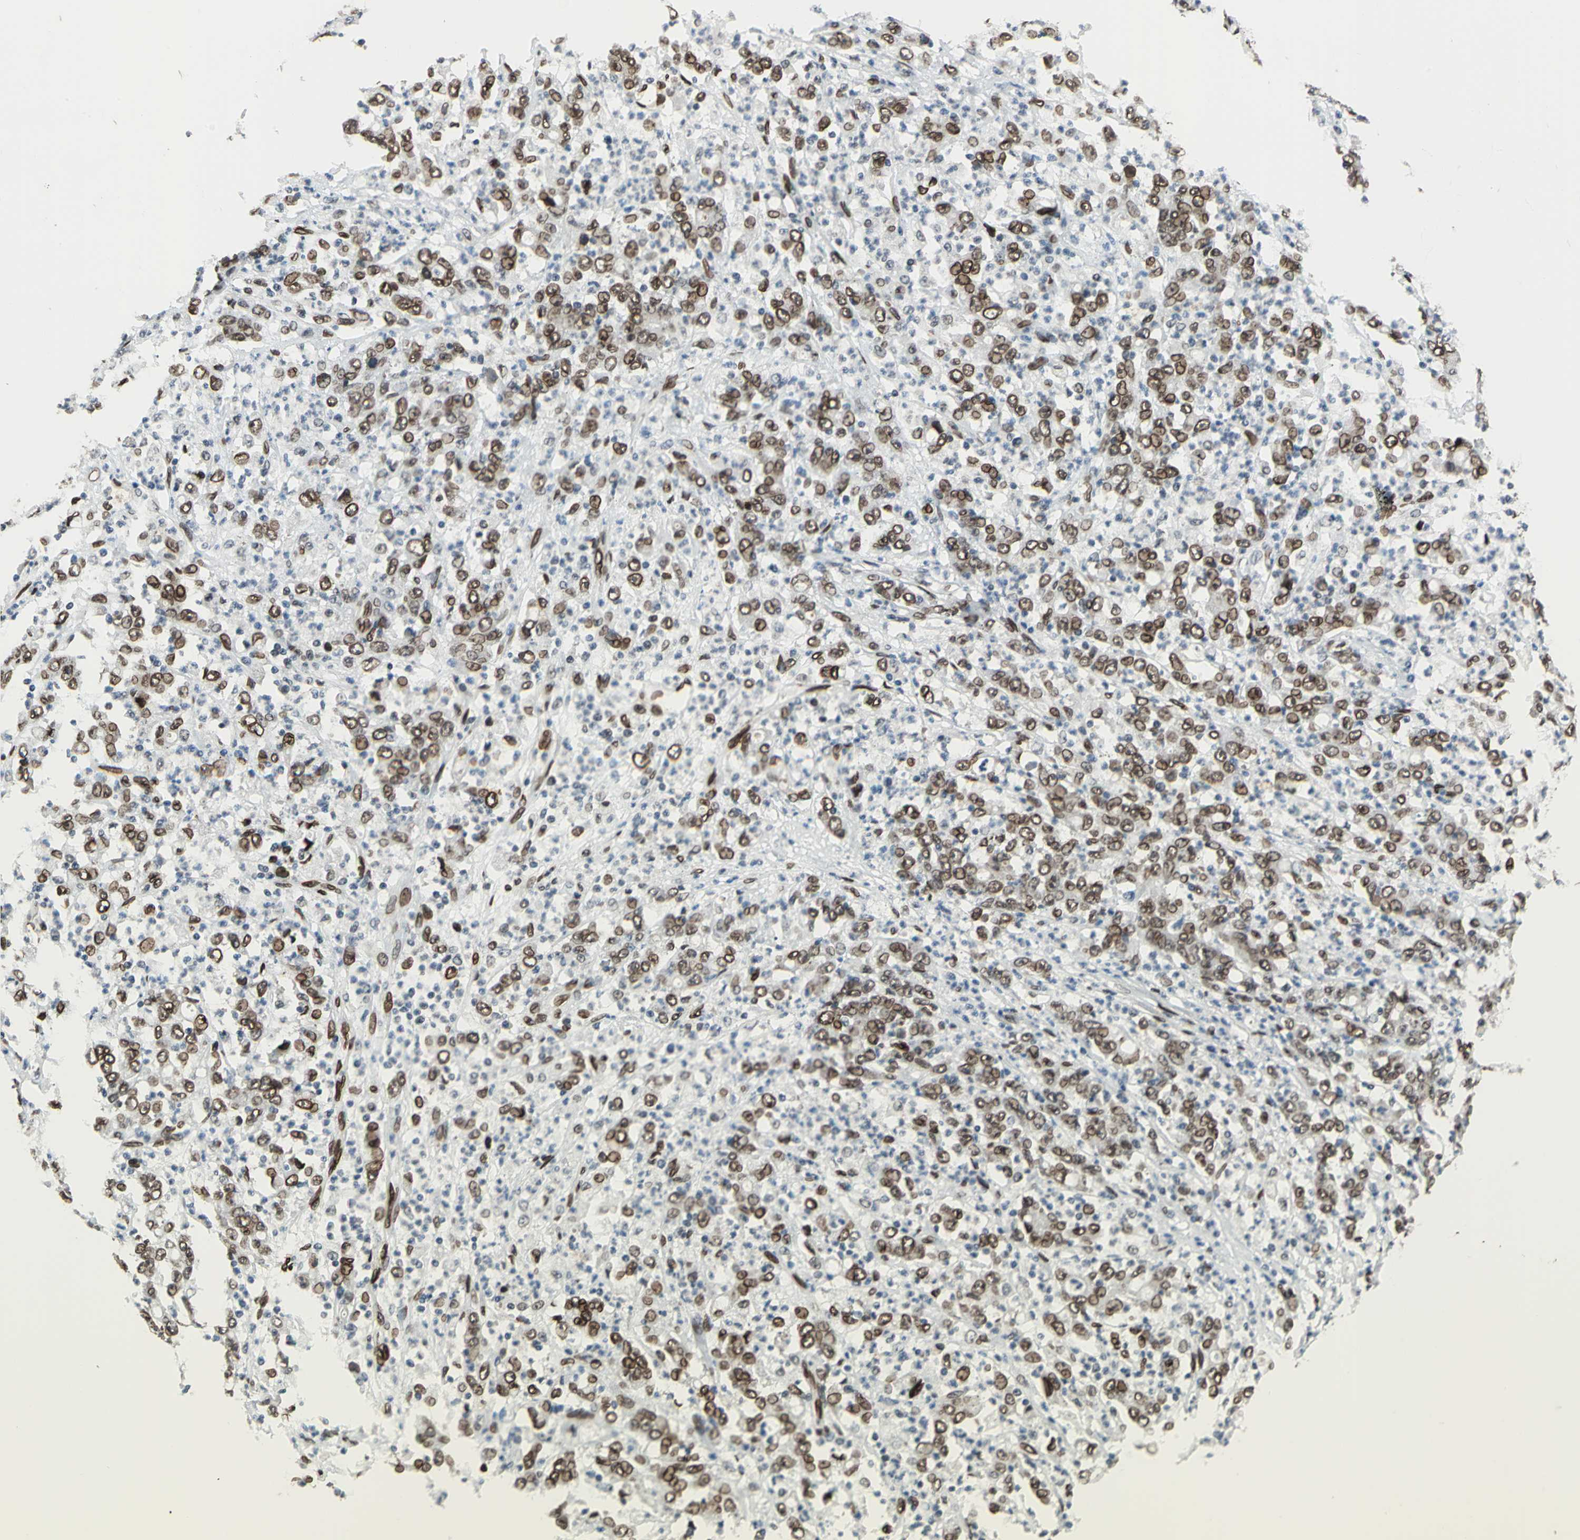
{"staining": {"intensity": "strong", "quantity": ">75%", "location": "cytoplasmic/membranous,nuclear"}, "tissue": "stomach cancer", "cell_type": "Tumor cells", "image_type": "cancer", "snomed": [{"axis": "morphology", "description": "Adenocarcinoma, NOS"}, {"axis": "topography", "description": "Stomach, lower"}], "caption": "Protein expression analysis of human stomach cancer (adenocarcinoma) reveals strong cytoplasmic/membranous and nuclear positivity in approximately >75% of tumor cells.", "gene": "ISY1", "patient": {"sex": "female", "age": 71}}